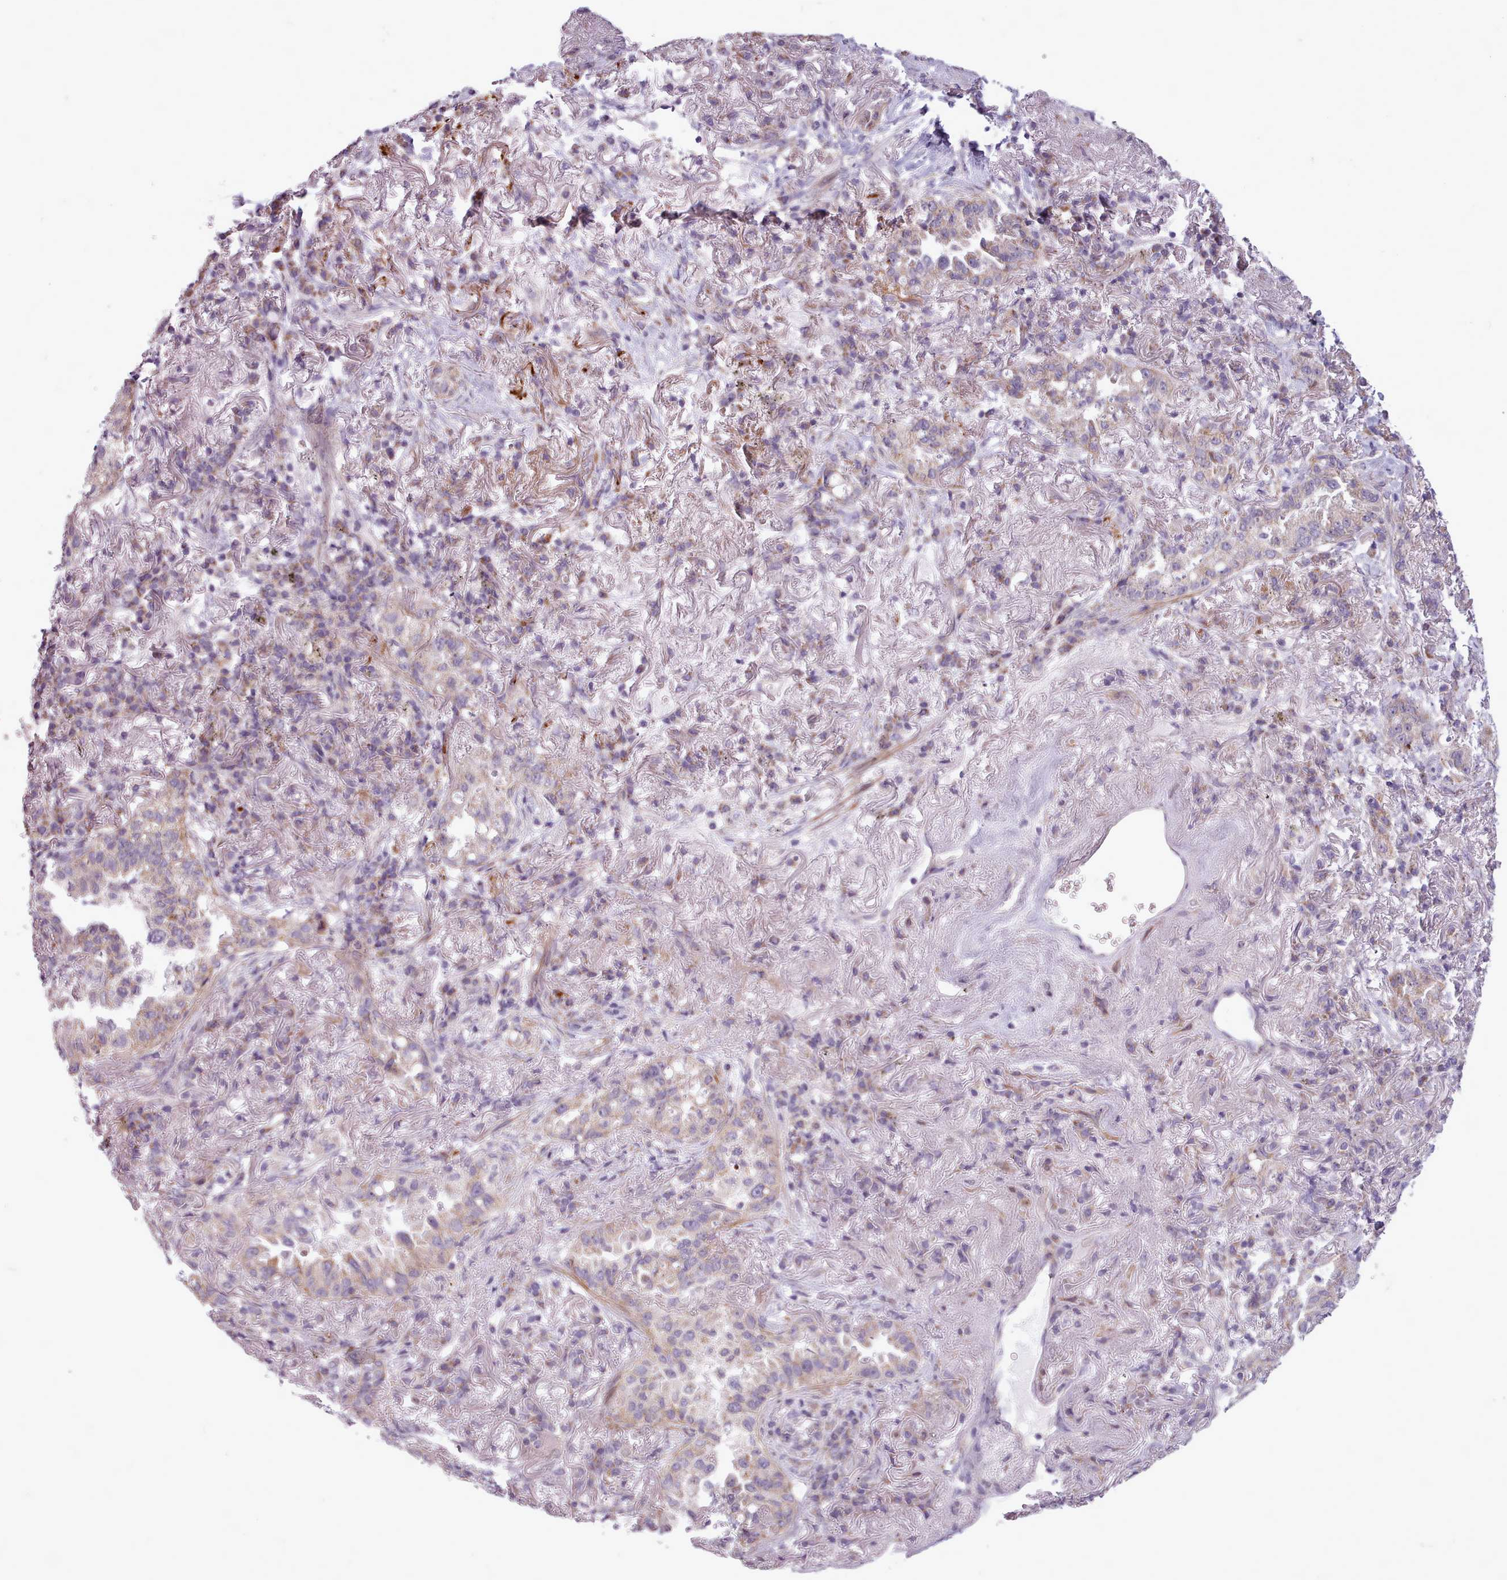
{"staining": {"intensity": "moderate", "quantity": "25%-75%", "location": "cytoplasmic/membranous"}, "tissue": "lung cancer", "cell_type": "Tumor cells", "image_type": "cancer", "snomed": [{"axis": "morphology", "description": "Adenocarcinoma, NOS"}, {"axis": "topography", "description": "Lung"}], "caption": "Moderate cytoplasmic/membranous staining is identified in approximately 25%-75% of tumor cells in lung cancer (adenocarcinoma). (Brightfield microscopy of DAB IHC at high magnification).", "gene": "AVL9", "patient": {"sex": "female", "age": 69}}